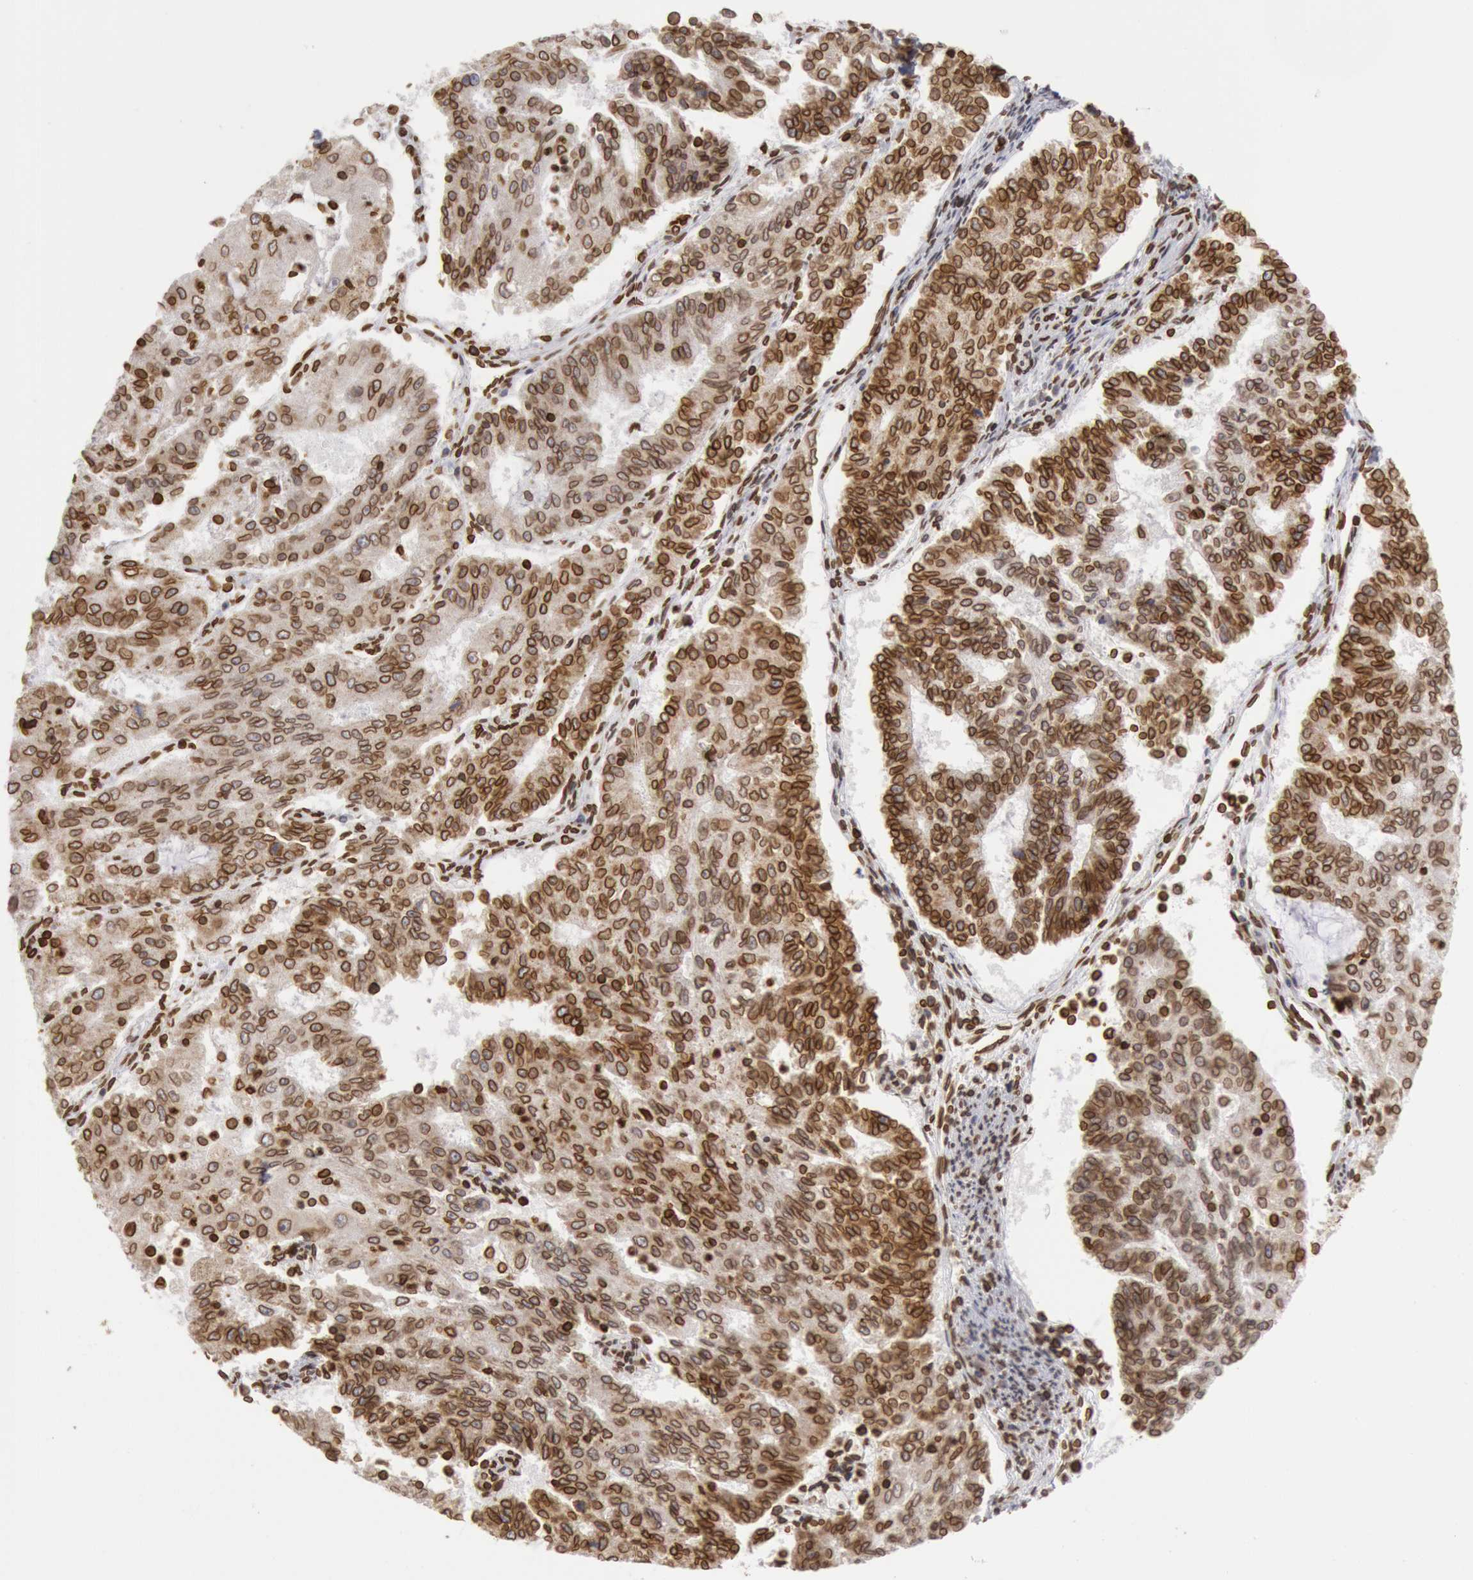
{"staining": {"intensity": "strong", "quantity": ">75%", "location": "cytoplasmic/membranous,nuclear"}, "tissue": "endometrial cancer", "cell_type": "Tumor cells", "image_type": "cancer", "snomed": [{"axis": "morphology", "description": "Adenocarcinoma, NOS"}, {"axis": "topography", "description": "Endometrium"}], "caption": "Immunohistochemistry (IHC) staining of endometrial cancer, which demonstrates high levels of strong cytoplasmic/membranous and nuclear staining in approximately >75% of tumor cells indicating strong cytoplasmic/membranous and nuclear protein expression. The staining was performed using DAB (3,3'-diaminobenzidine) (brown) for protein detection and nuclei were counterstained in hematoxylin (blue).", "gene": "SUN2", "patient": {"sex": "female", "age": 56}}